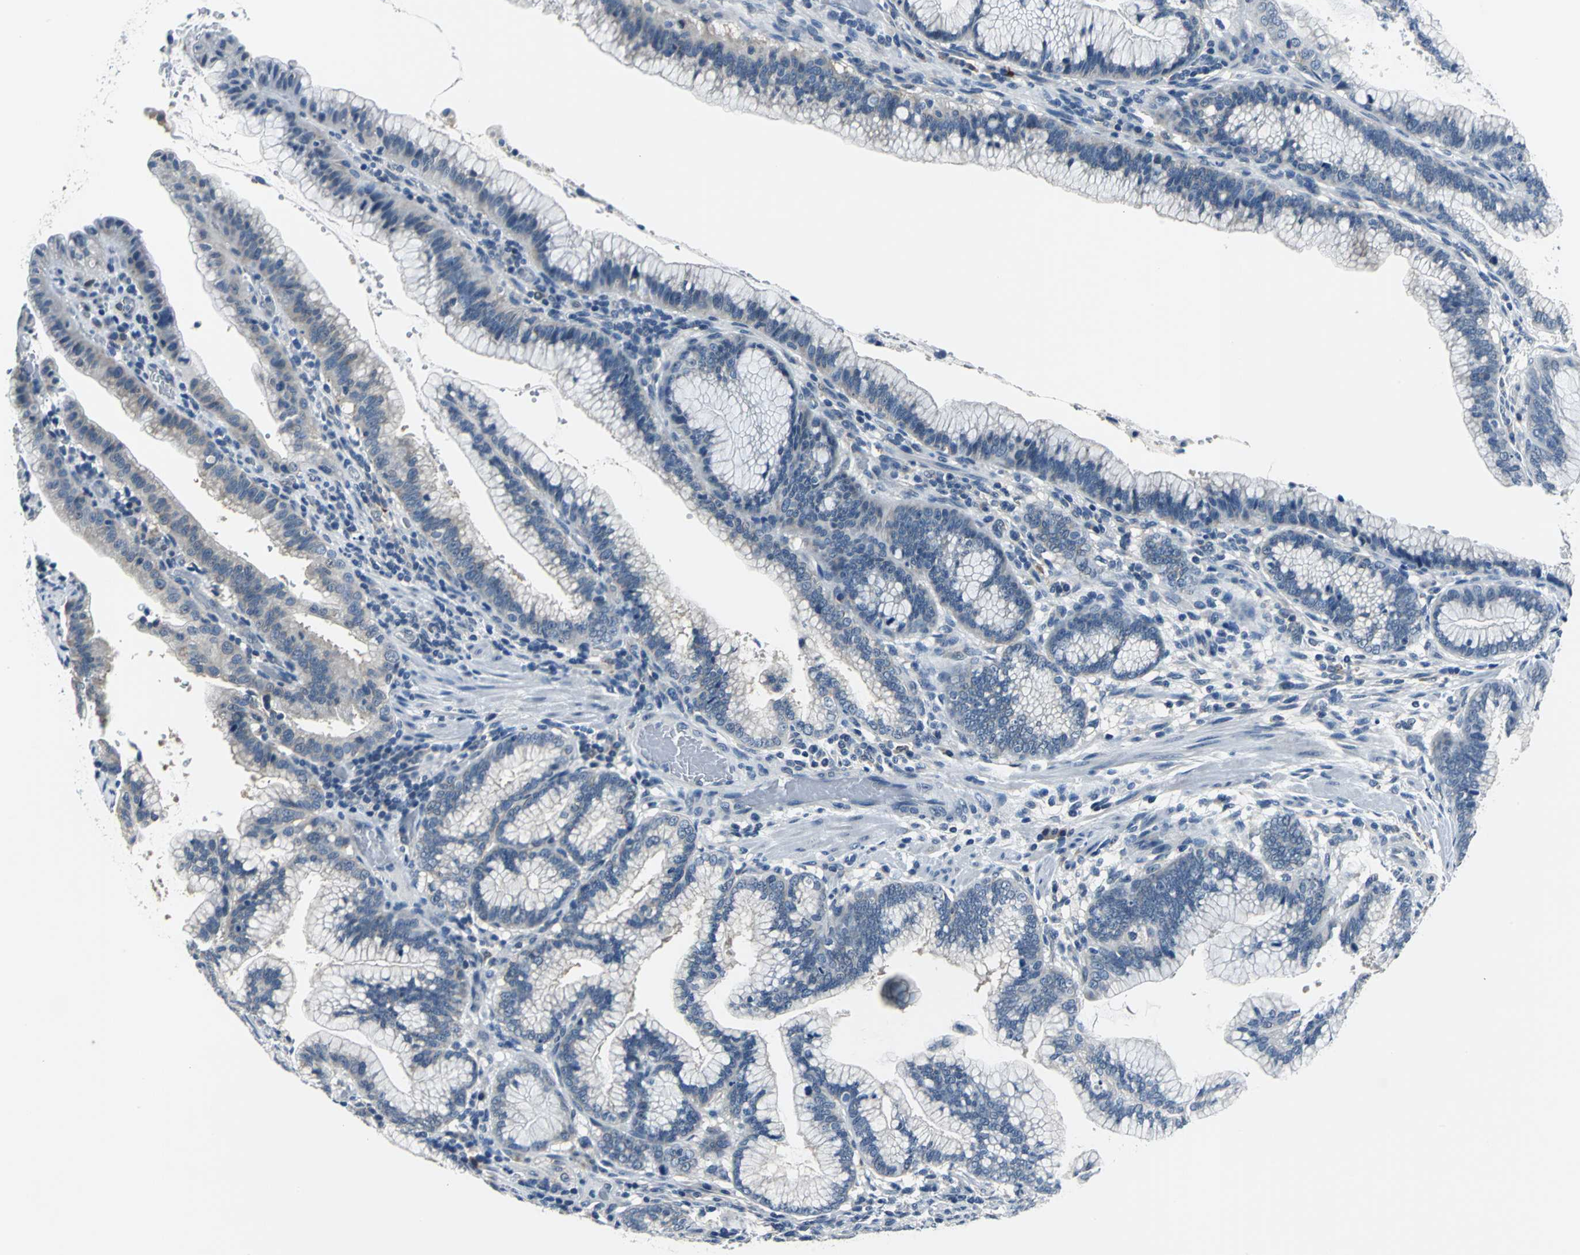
{"staining": {"intensity": "weak", "quantity": "25%-75%", "location": "cytoplasmic/membranous"}, "tissue": "pancreatic cancer", "cell_type": "Tumor cells", "image_type": "cancer", "snomed": [{"axis": "morphology", "description": "Adenocarcinoma, NOS"}, {"axis": "topography", "description": "Pancreas"}], "caption": "Brown immunohistochemical staining in adenocarcinoma (pancreatic) demonstrates weak cytoplasmic/membranous staining in about 25%-75% of tumor cells. Immunohistochemistry stains the protein in brown and the nuclei are stained blue.", "gene": "ZNF415", "patient": {"sex": "female", "age": 64}}